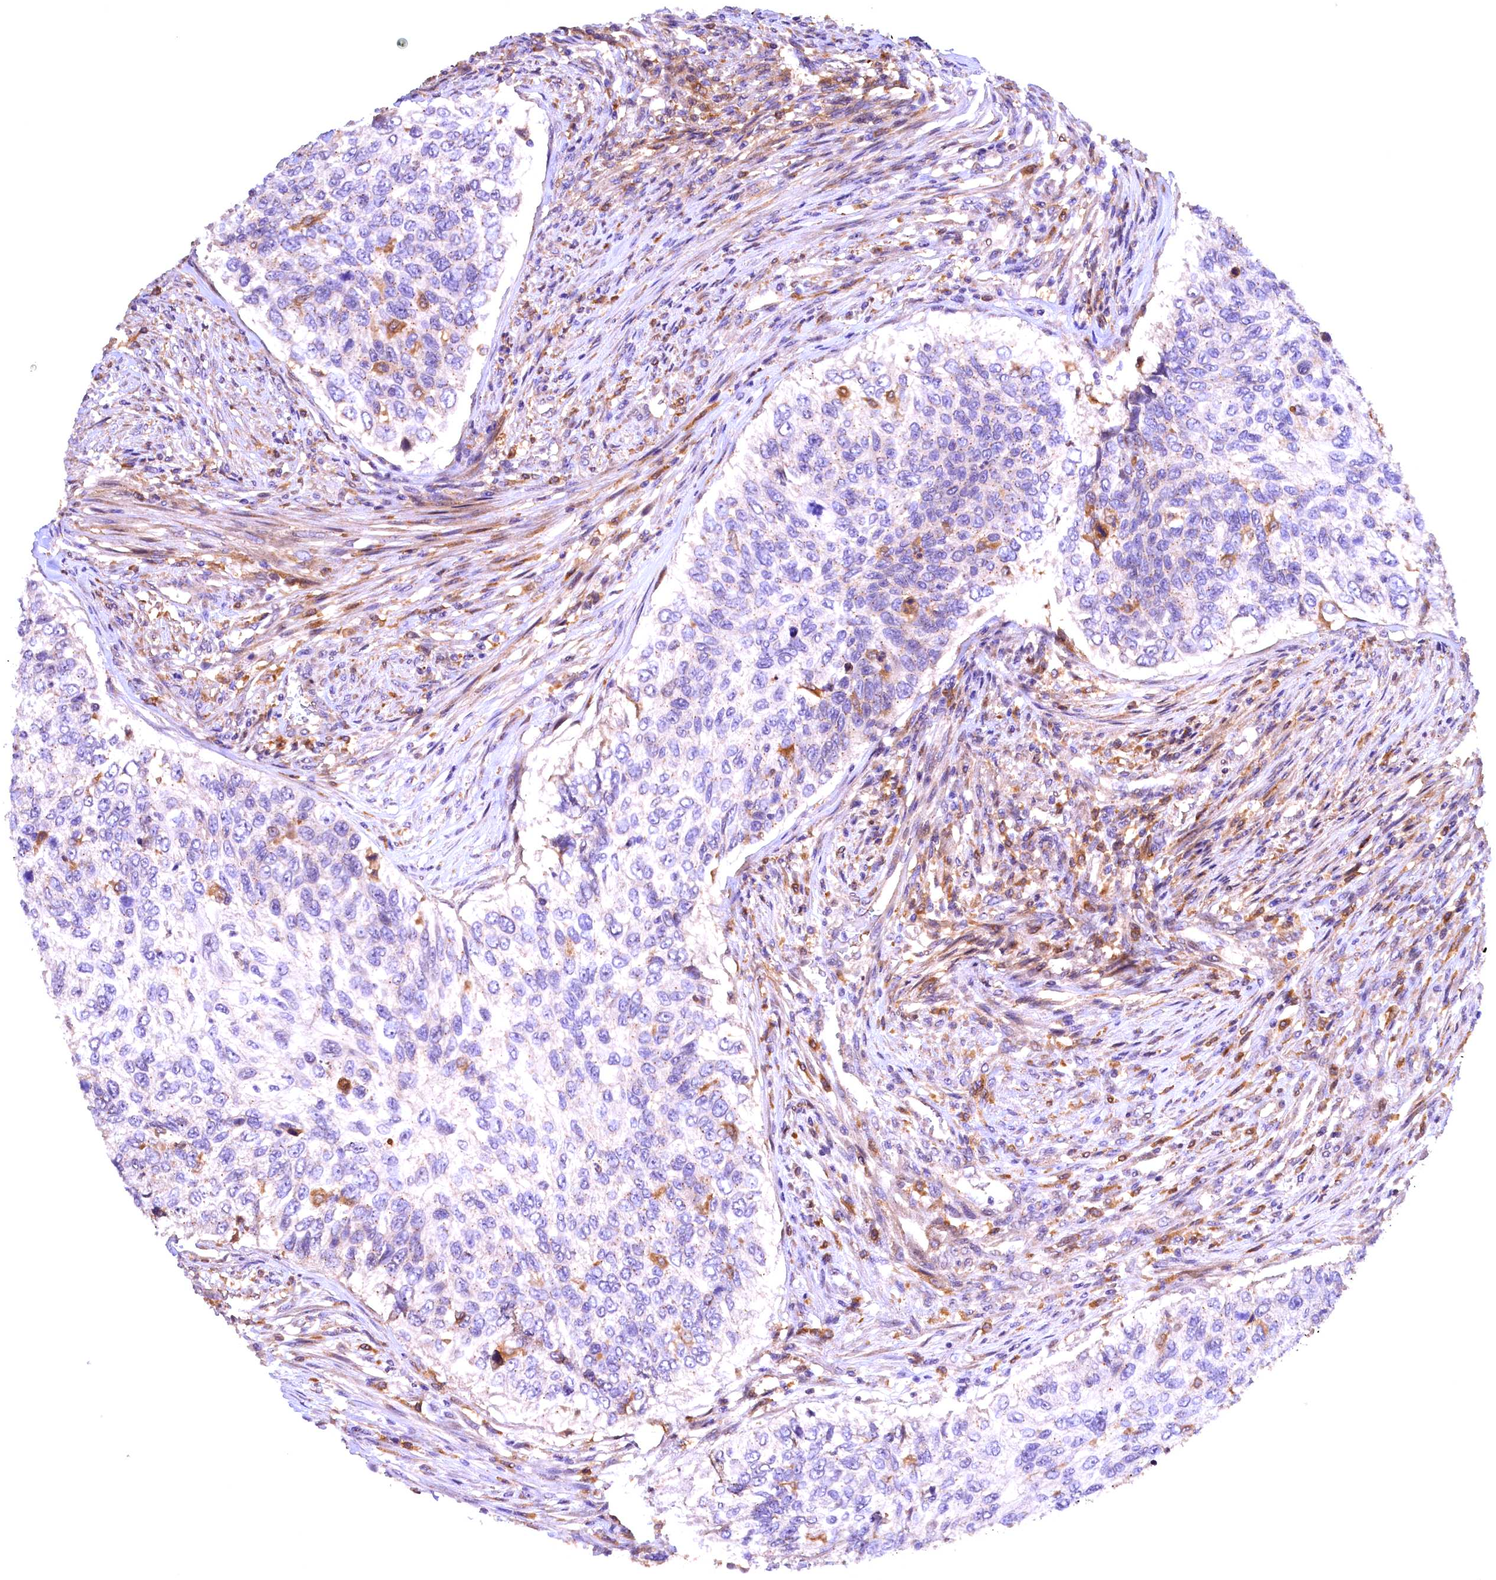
{"staining": {"intensity": "moderate", "quantity": "<25%", "location": "cytoplasmic/membranous"}, "tissue": "urothelial cancer", "cell_type": "Tumor cells", "image_type": "cancer", "snomed": [{"axis": "morphology", "description": "Urothelial carcinoma, High grade"}, {"axis": "topography", "description": "Urinary bladder"}], "caption": "A histopathology image of human high-grade urothelial carcinoma stained for a protein exhibits moderate cytoplasmic/membranous brown staining in tumor cells. The staining is performed using DAB brown chromogen to label protein expression. The nuclei are counter-stained blue using hematoxylin.", "gene": "NAIP", "patient": {"sex": "female", "age": 60}}